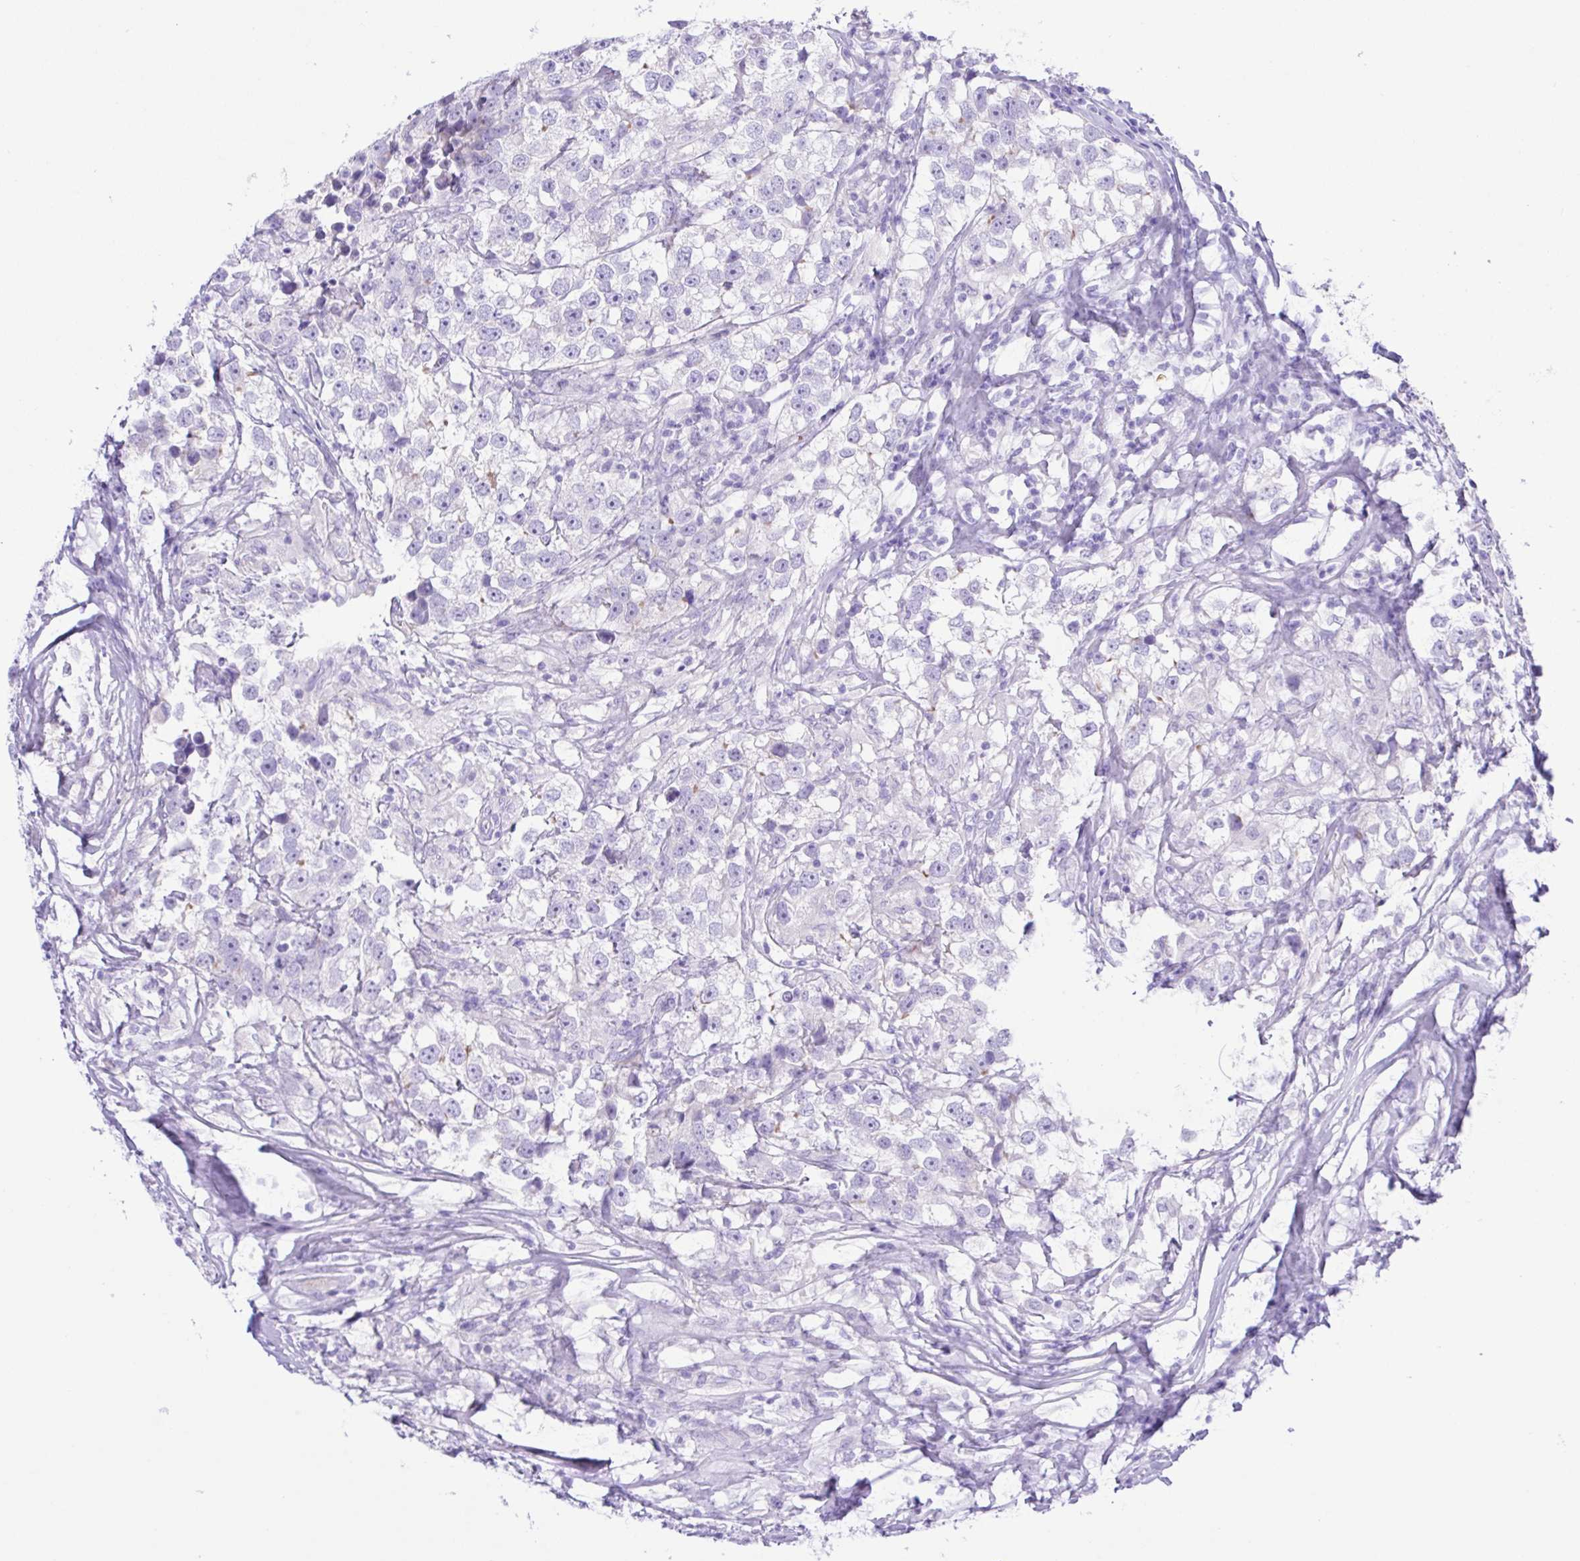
{"staining": {"intensity": "negative", "quantity": "none", "location": "none"}, "tissue": "testis cancer", "cell_type": "Tumor cells", "image_type": "cancer", "snomed": [{"axis": "morphology", "description": "Seminoma, NOS"}, {"axis": "topography", "description": "Testis"}], "caption": "An immunohistochemistry image of testis seminoma is shown. There is no staining in tumor cells of testis seminoma. (DAB (3,3'-diaminobenzidine) IHC visualized using brightfield microscopy, high magnification).", "gene": "CYP11A1", "patient": {"sex": "male", "age": 46}}